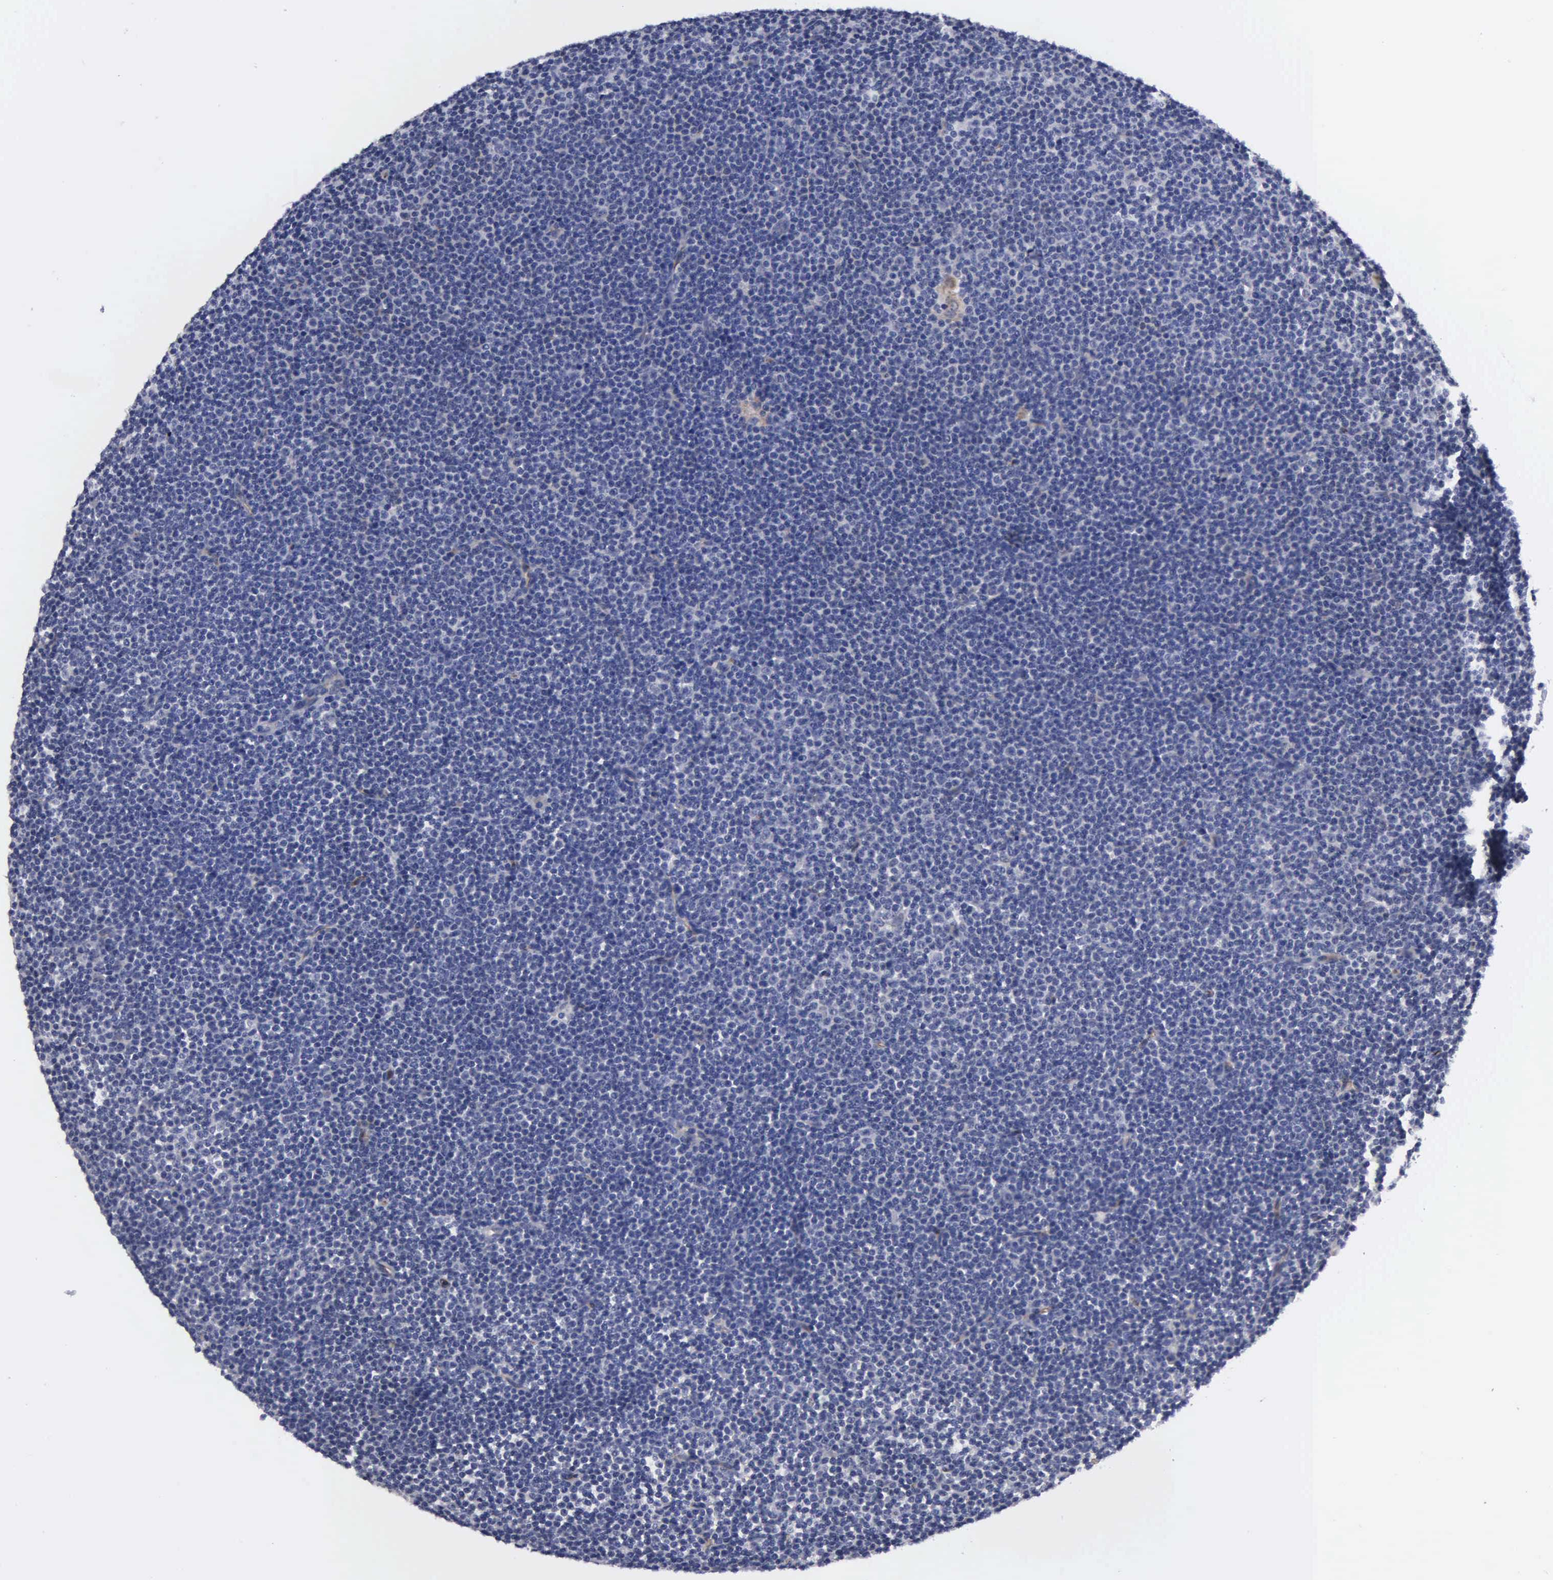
{"staining": {"intensity": "weak", "quantity": "<25%", "location": "cytoplasmic/membranous"}, "tissue": "lymphoma", "cell_type": "Tumor cells", "image_type": "cancer", "snomed": [{"axis": "morphology", "description": "Malignant lymphoma, non-Hodgkin's type, Low grade"}, {"axis": "topography", "description": "Lymph node"}], "caption": "There is no significant staining in tumor cells of low-grade malignant lymphoma, non-Hodgkin's type.", "gene": "RDX", "patient": {"sex": "female", "age": 69}}